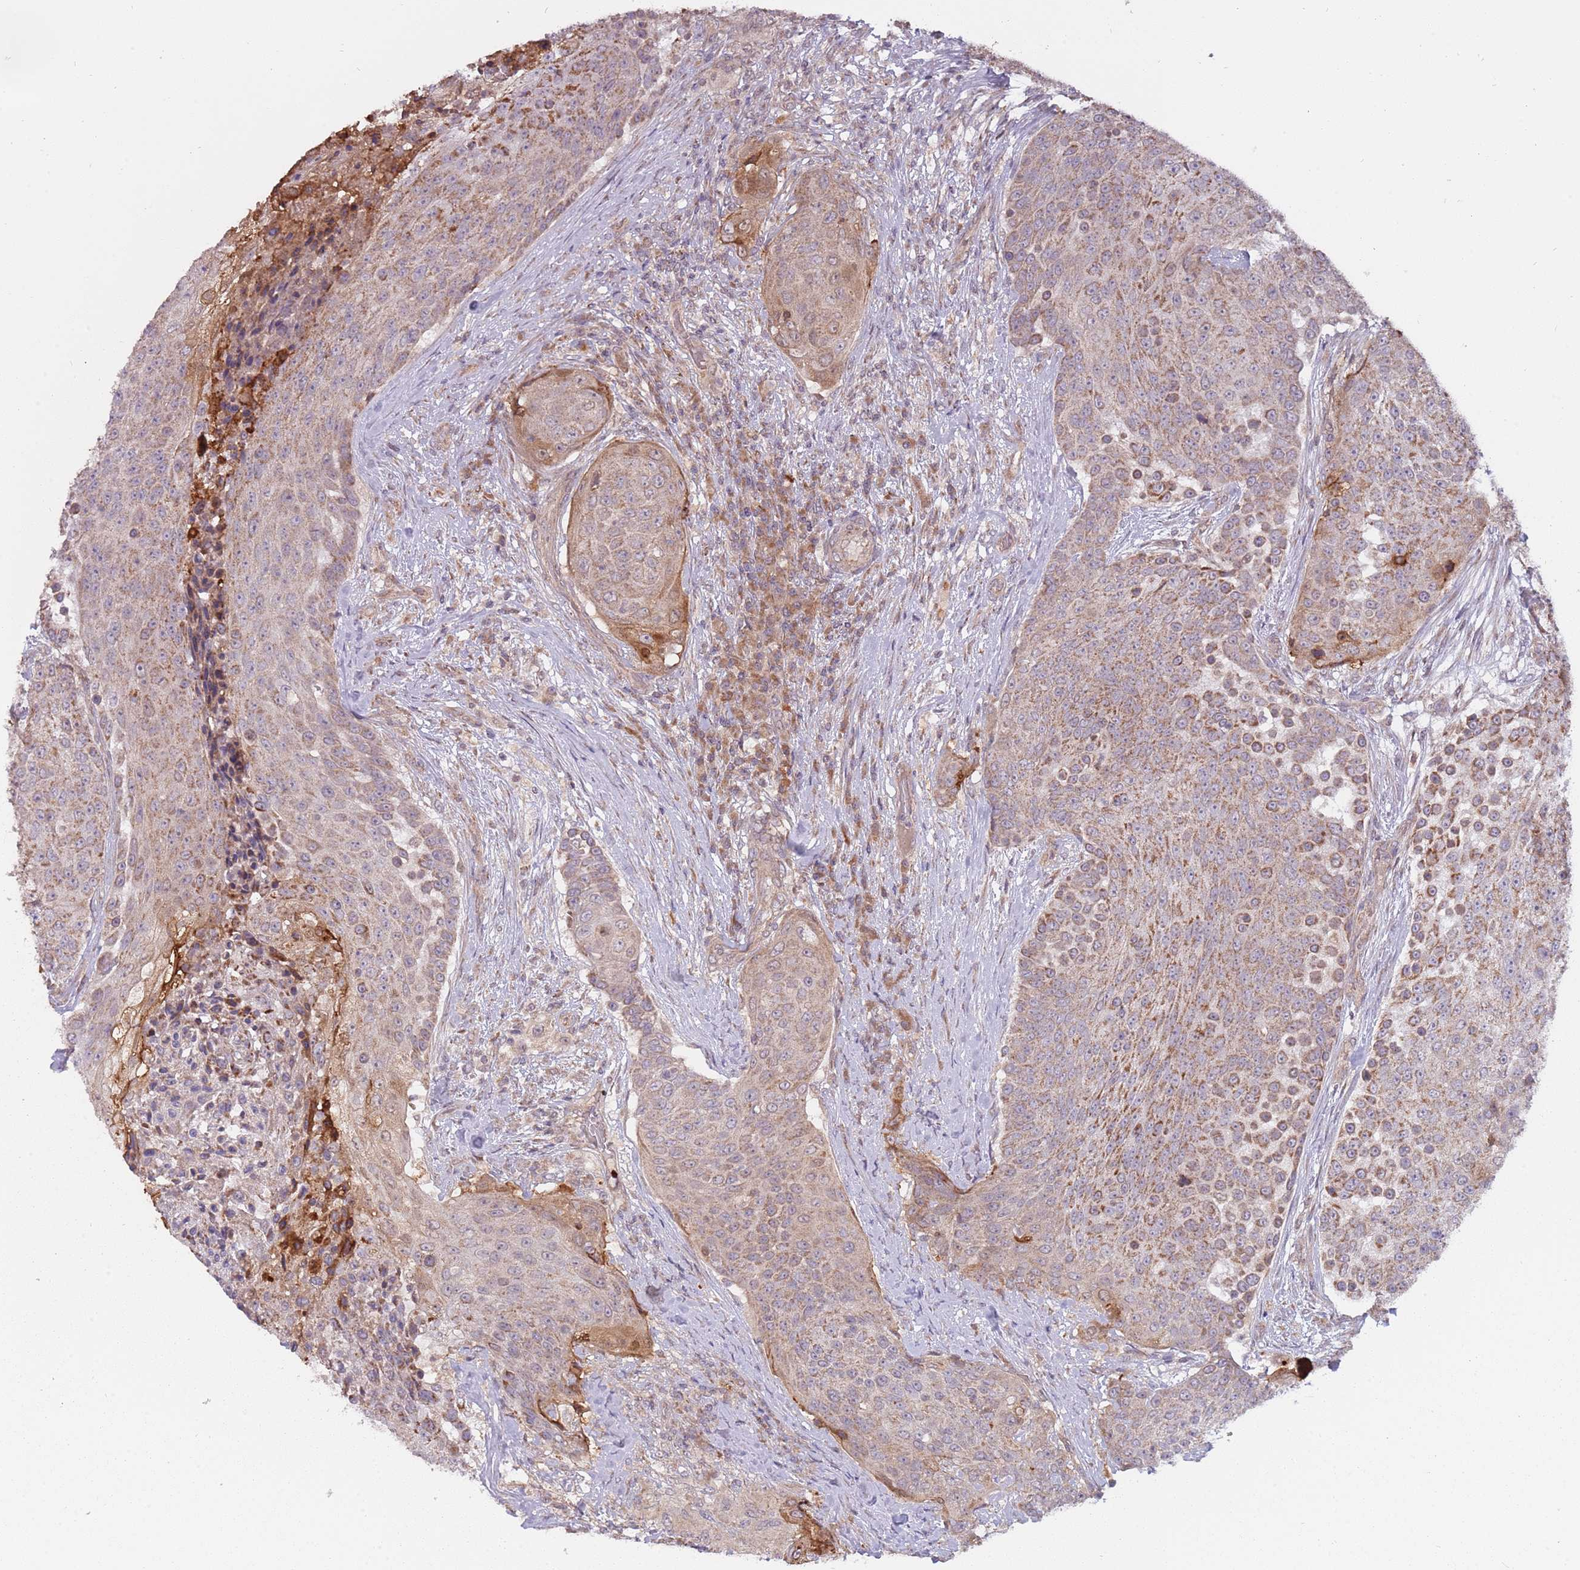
{"staining": {"intensity": "moderate", "quantity": "25%-75%", "location": "cytoplasmic/membranous"}, "tissue": "urothelial cancer", "cell_type": "Tumor cells", "image_type": "cancer", "snomed": [{"axis": "morphology", "description": "Urothelial carcinoma, High grade"}, {"axis": "topography", "description": "Urinary bladder"}], "caption": "Urothelial carcinoma (high-grade) stained with a brown dye displays moderate cytoplasmic/membranous positive staining in about 25%-75% of tumor cells.", "gene": "RNF181", "patient": {"sex": "female", "age": 63}}